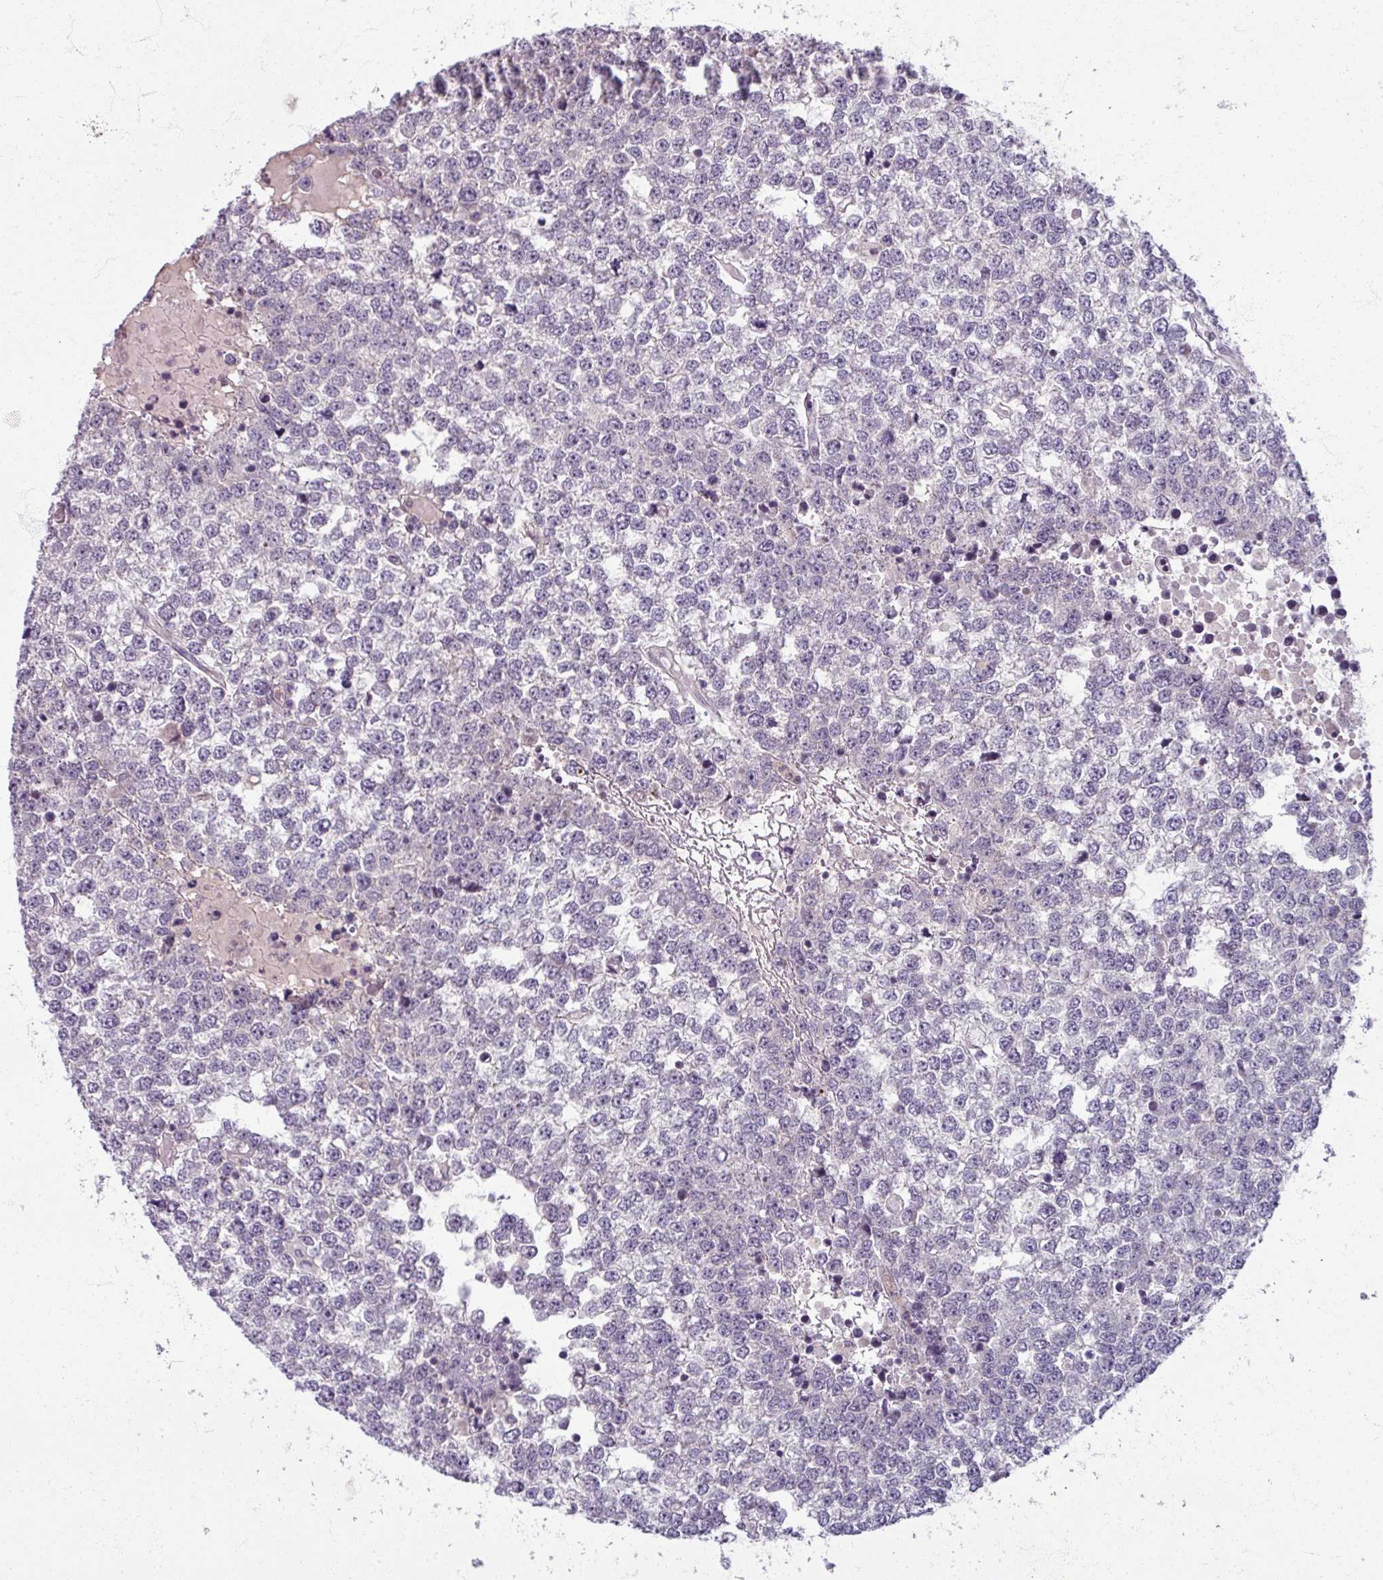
{"staining": {"intensity": "negative", "quantity": "none", "location": "none"}, "tissue": "testis cancer", "cell_type": "Tumor cells", "image_type": "cancer", "snomed": [{"axis": "morphology", "description": "Seminoma, NOS"}, {"axis": "topography", "description": "Testis"}], "caption": "Micrograph shows no protein staining in tumor cells of seminoma (testis) tissue.", "gene": "TTLL7", "patient": {"sex": "male", "age": 65}}